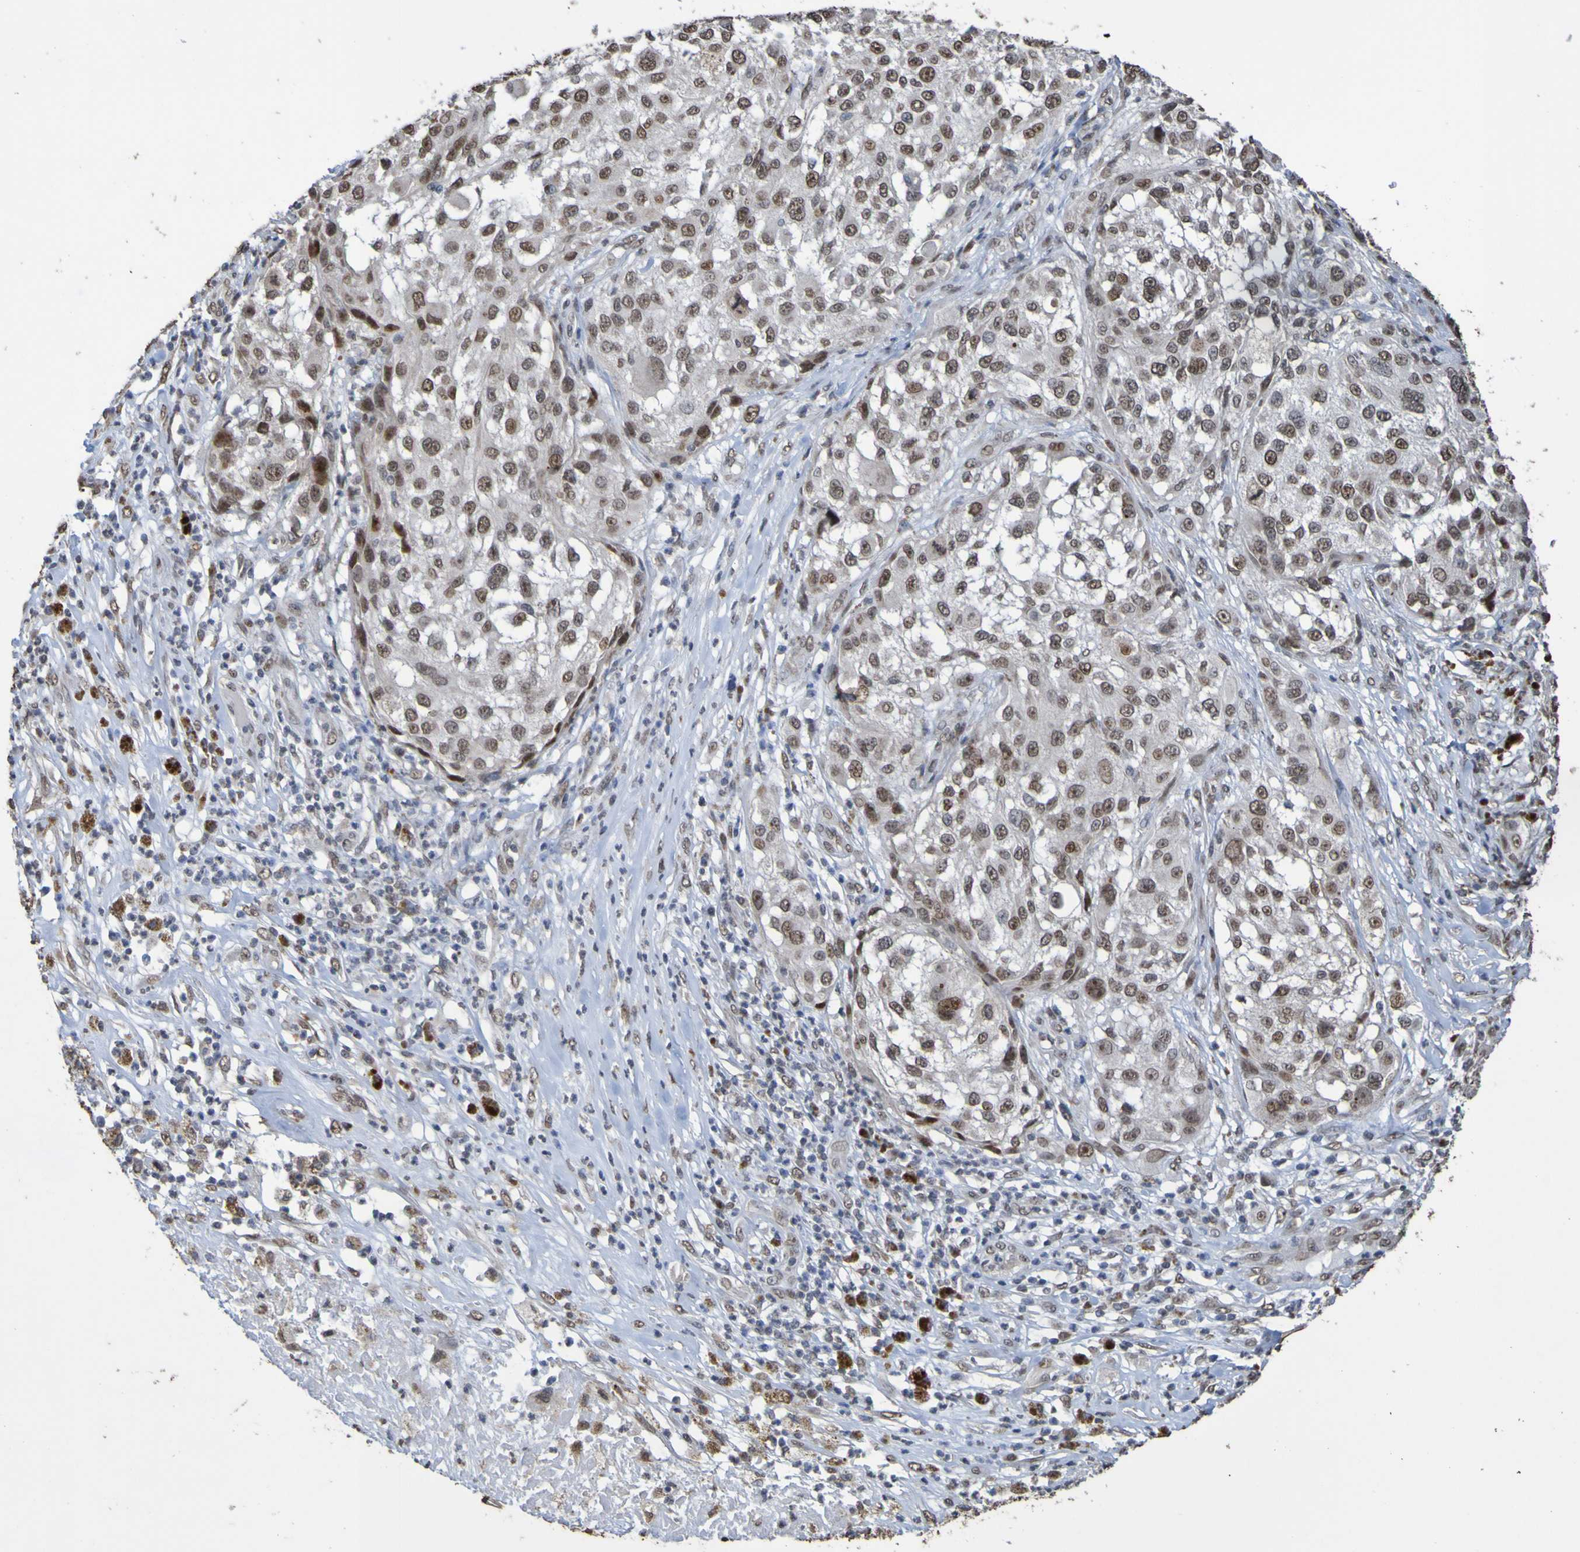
{"staining": {"intensity": "moderate", "quantity": ">75%", "location": "nuclear"}, "tissue": "melanoma", "cell_type": "Tumor cells", "image_type": "cancer", "snomed": [{"axis": "morphology", "description": "Necrosis, NOS"}, {"axis": "morphology", "description": "Malignant melanoma, NOS"}, {"axis": "topography", "description": "Skin"}], "caption": "IHC image of neoplastic tissue: malignant melanoma stained using IHC demonstrates medium levels of moderate protein expression localized specifically in the nuclear of tumor cells, appearing as a nuclear brown color.", "gene": "ALKBH2", "patient": {"sex": "female", "age": 87}}